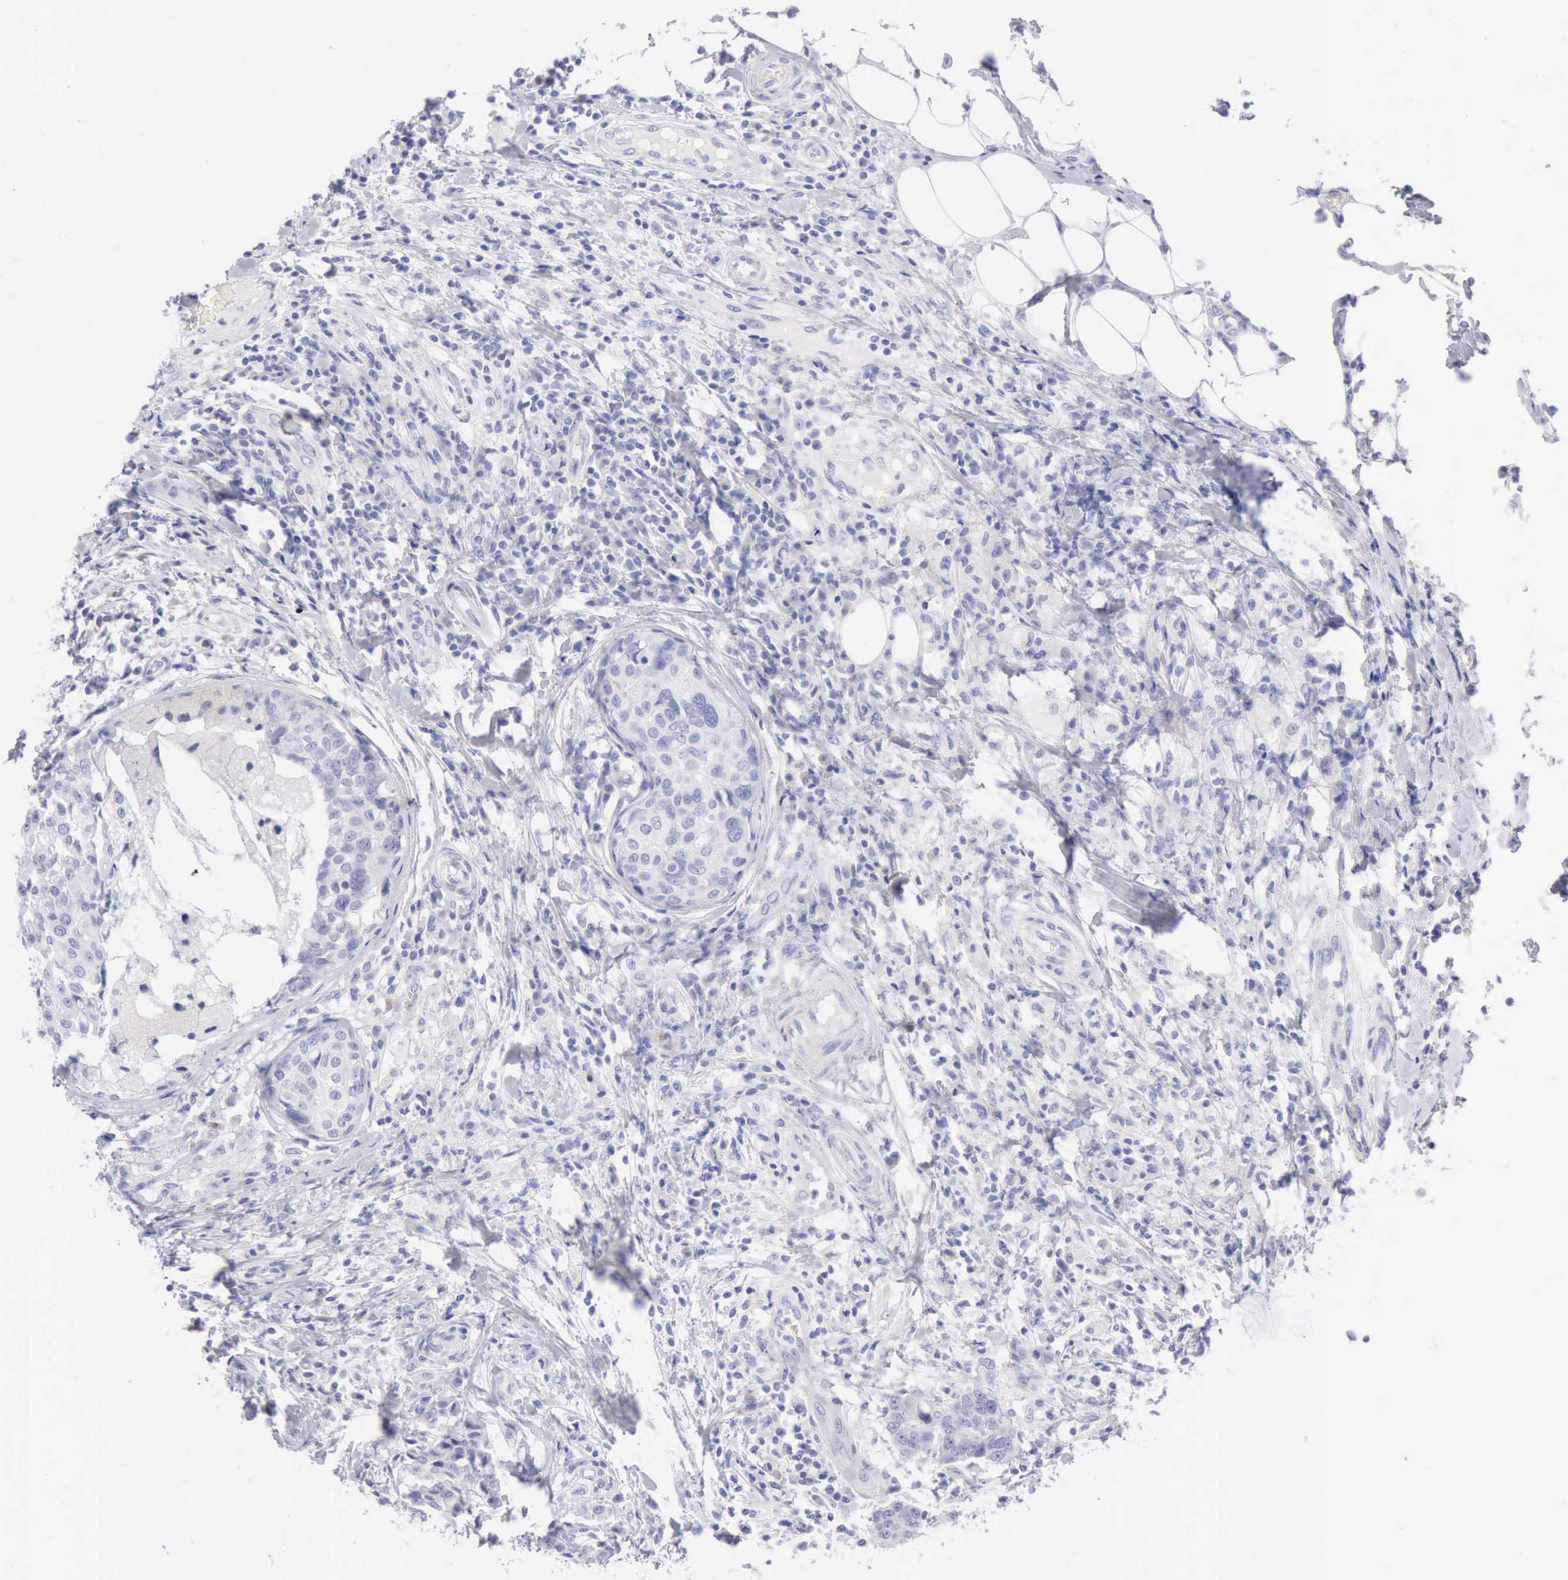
{"staining": {"intensity": "negative", "quantity": "none", "location": "none"}, "tissue": "breast cancer", "cell_type": "Tumor cells", "image_type": "cancer", "snomed": [{"axis": "morphology", "description": "Duct carcinoma"}, {"axis": "topography", "description": "Breast"}], "caption": "Immunohistochemical staining of human breast cancer (infiltrating ductal carcinoma) displays no significant positivity in tumor cells.", "gene": "ANGEL1", "patient": {"sex": "female", "age": 27}}